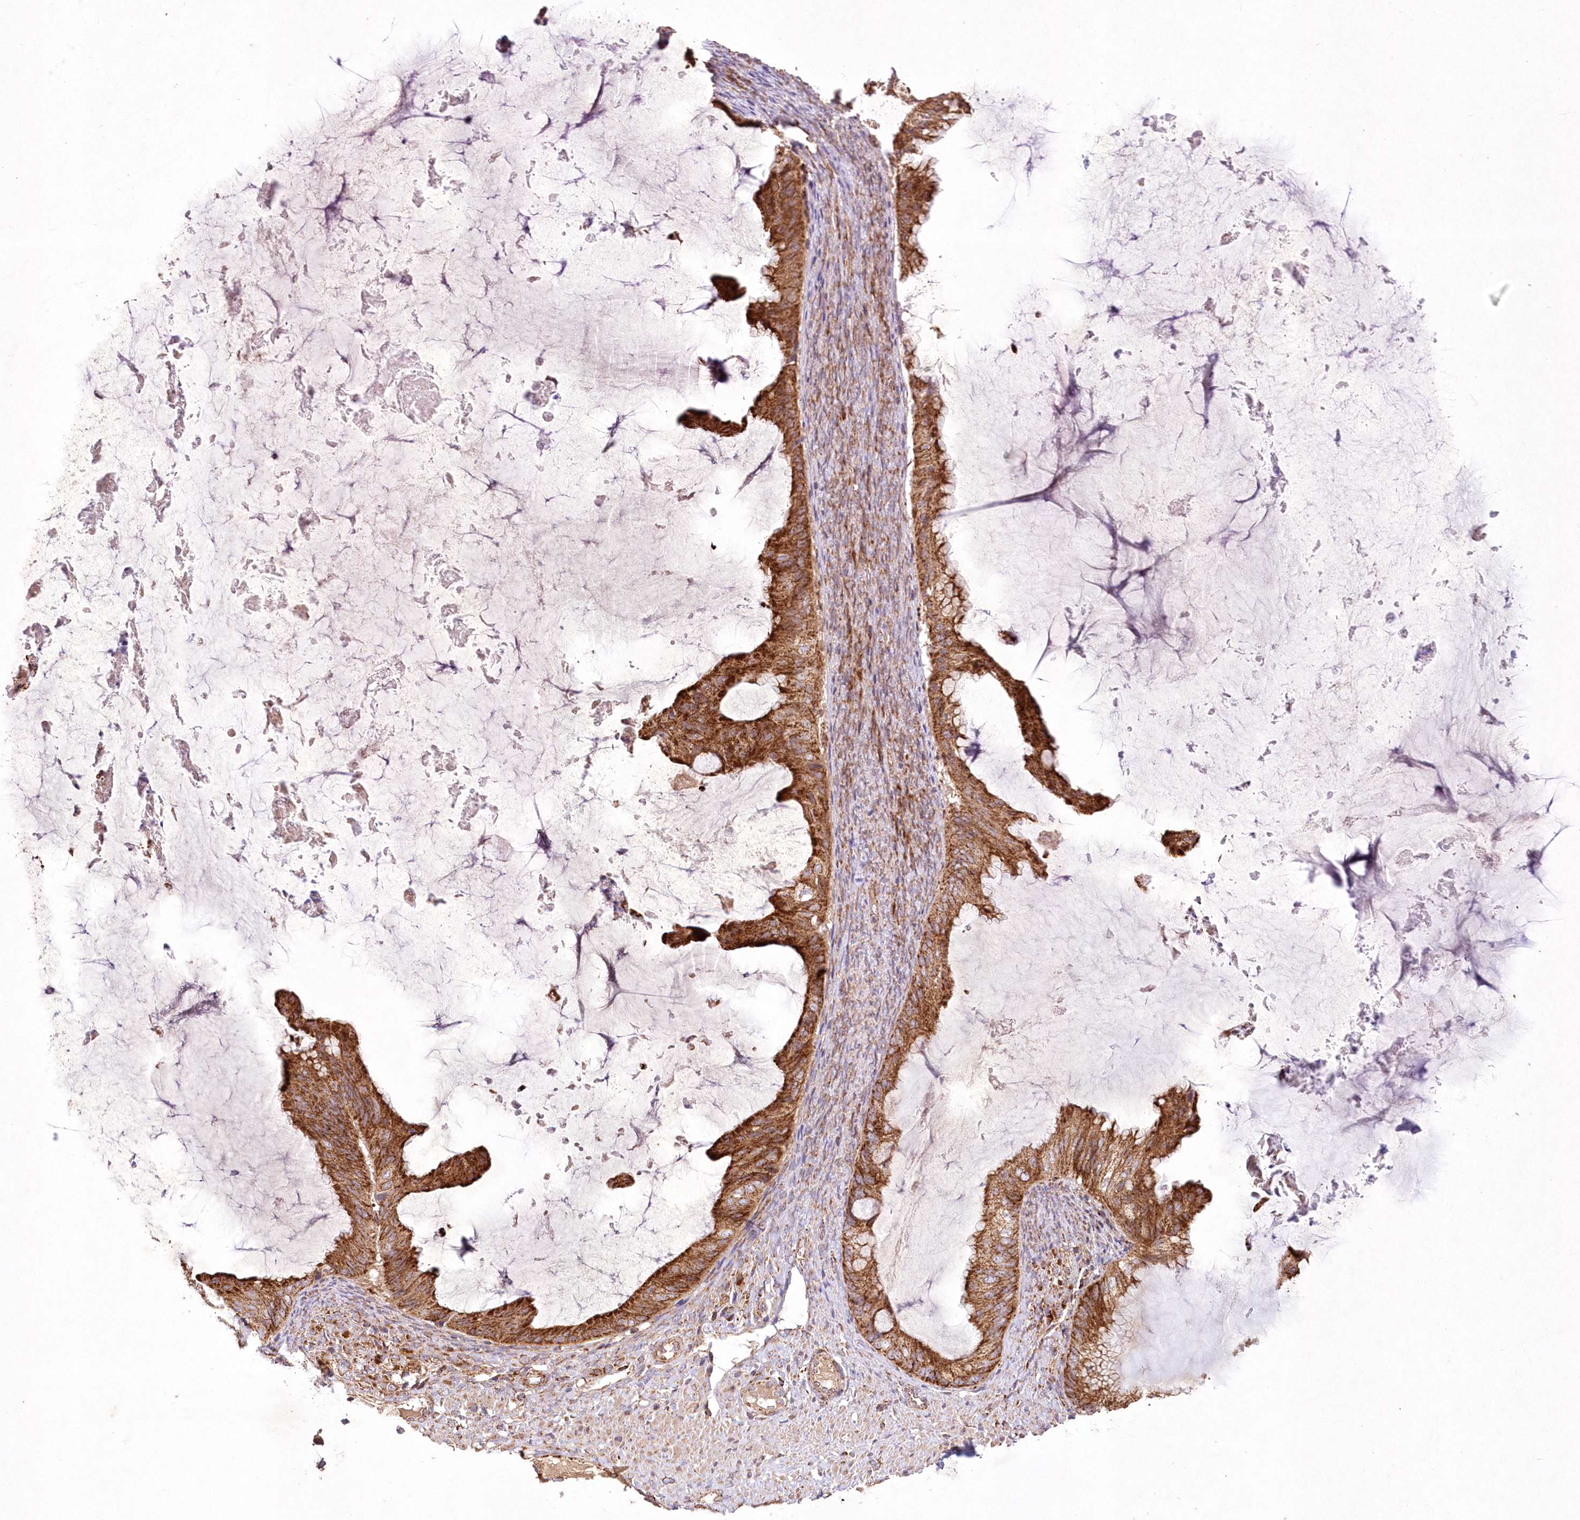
{"staining": {"intensity": "strong", "quantity": ">75%", "location": "cytoplasmic/membranous"}, "tissue": "ovarian cancer", "cell_type": "Tumor cells", "image_type": "cancer", "snomed": [{"axis": "morphology", "description": "Cystadenocarcinoma, mucinous, NOS"}, {"axis": "topography", "description": "Ovary"}], "caption": "Mucinous cystadenocarcinoma (ovarian) stained for a protein (brown) demonstrates strong cytoplasmic/membranous positive positivity in approximately >75% of tumor cells.", "gene": "ASNSD1", "patient": {"sex": "female", "age": 61}}